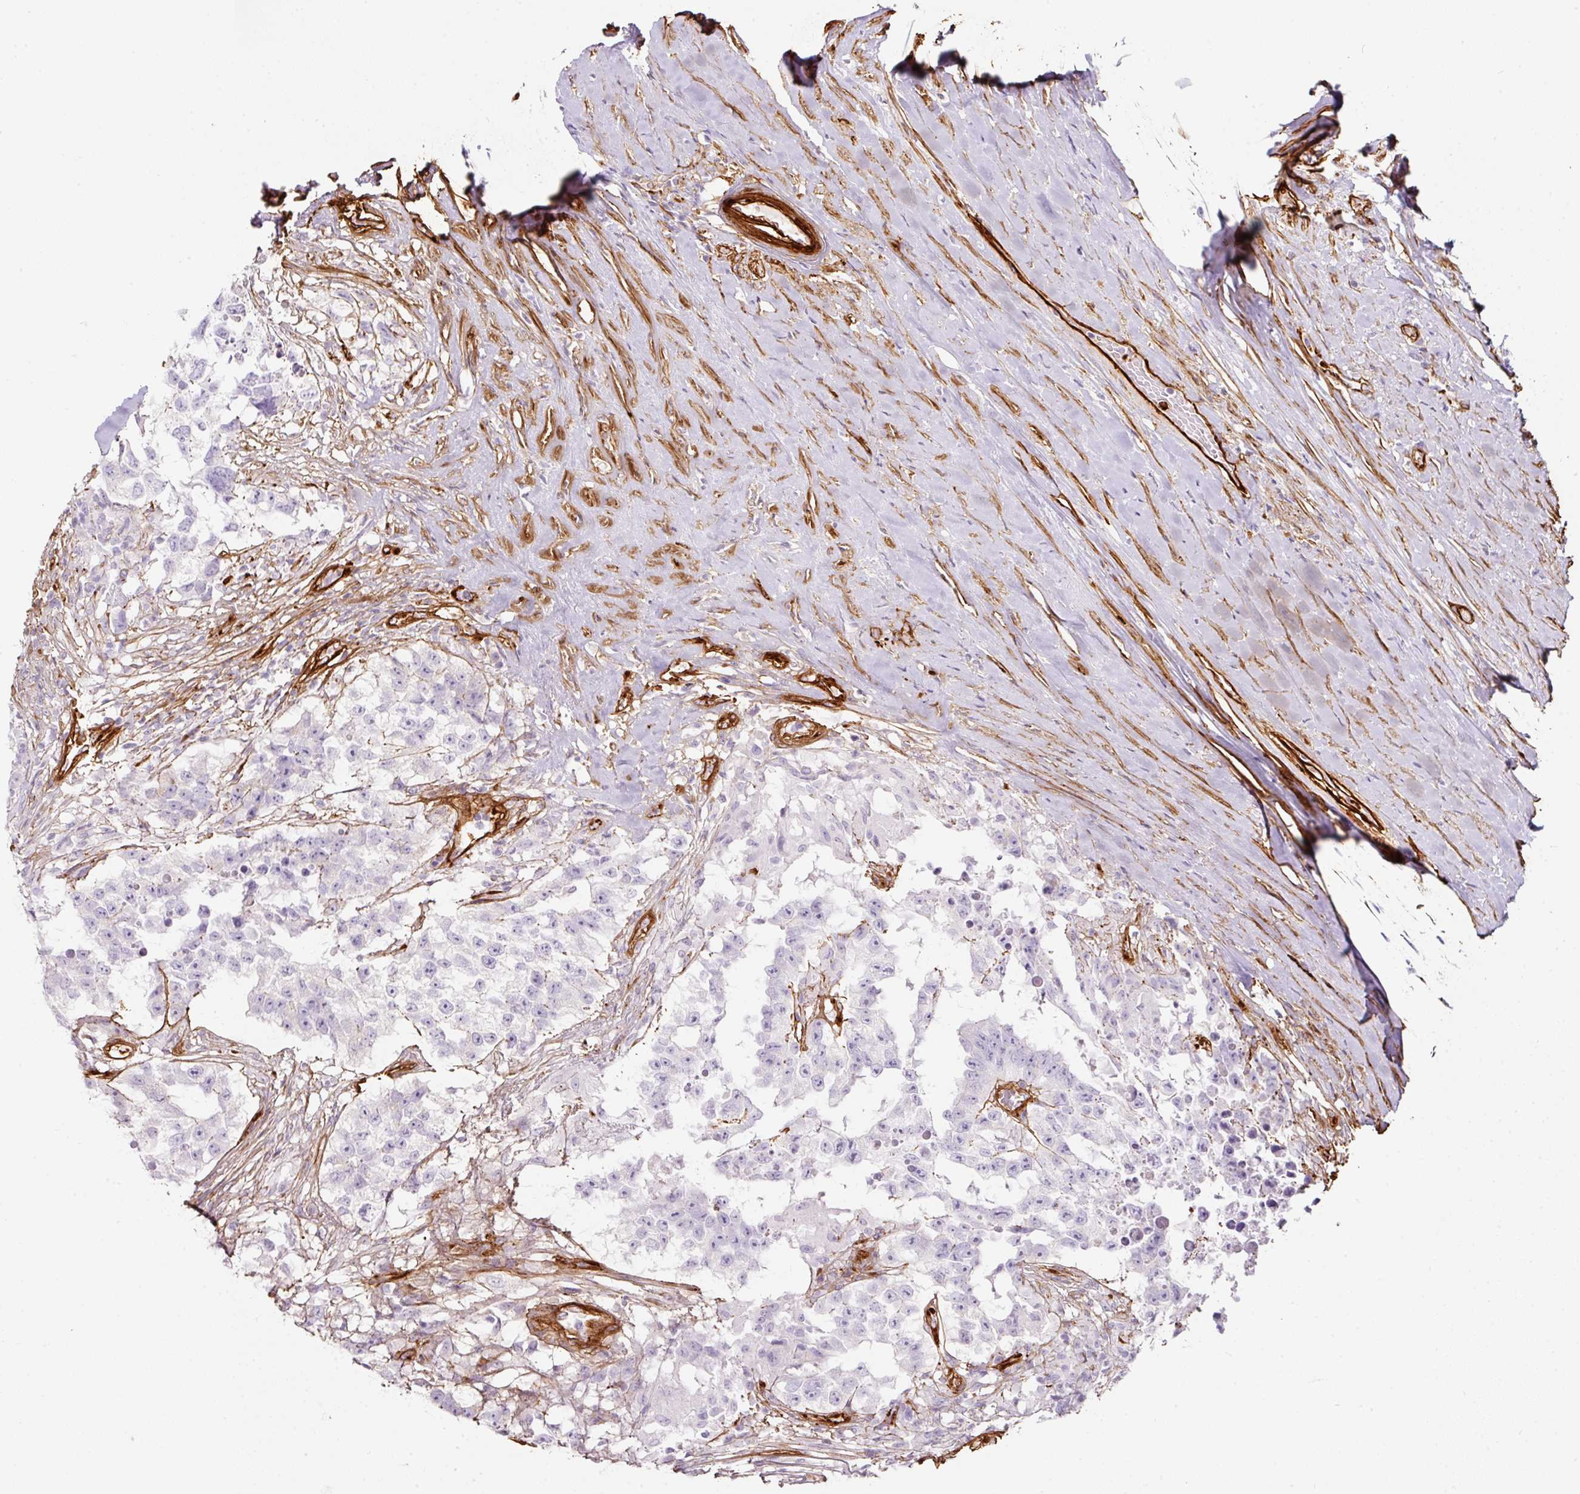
{"staining": {"intensity": "negative", "quantity": "none", "location": "none"}, "tissue": "testis cancer", "cell_type": "Tumor cells", "image_type": "cancer", "snomed": [{"axis": "morphology", "description": "Carcinoma, Embryonal, NOS"}, {"axis": "topography", "description": "Testis"}], "caption": "High power microscopy image of an IHC micrograph of testis cancer, revealing no significant expression in tumor cells. Brightfield microscopy of IHC stained with DAB (brown) and hematoxylin (blue), captured at high magnification.", "gene": "LOXL4", "patient": {"sex": "male", "age": 83}}